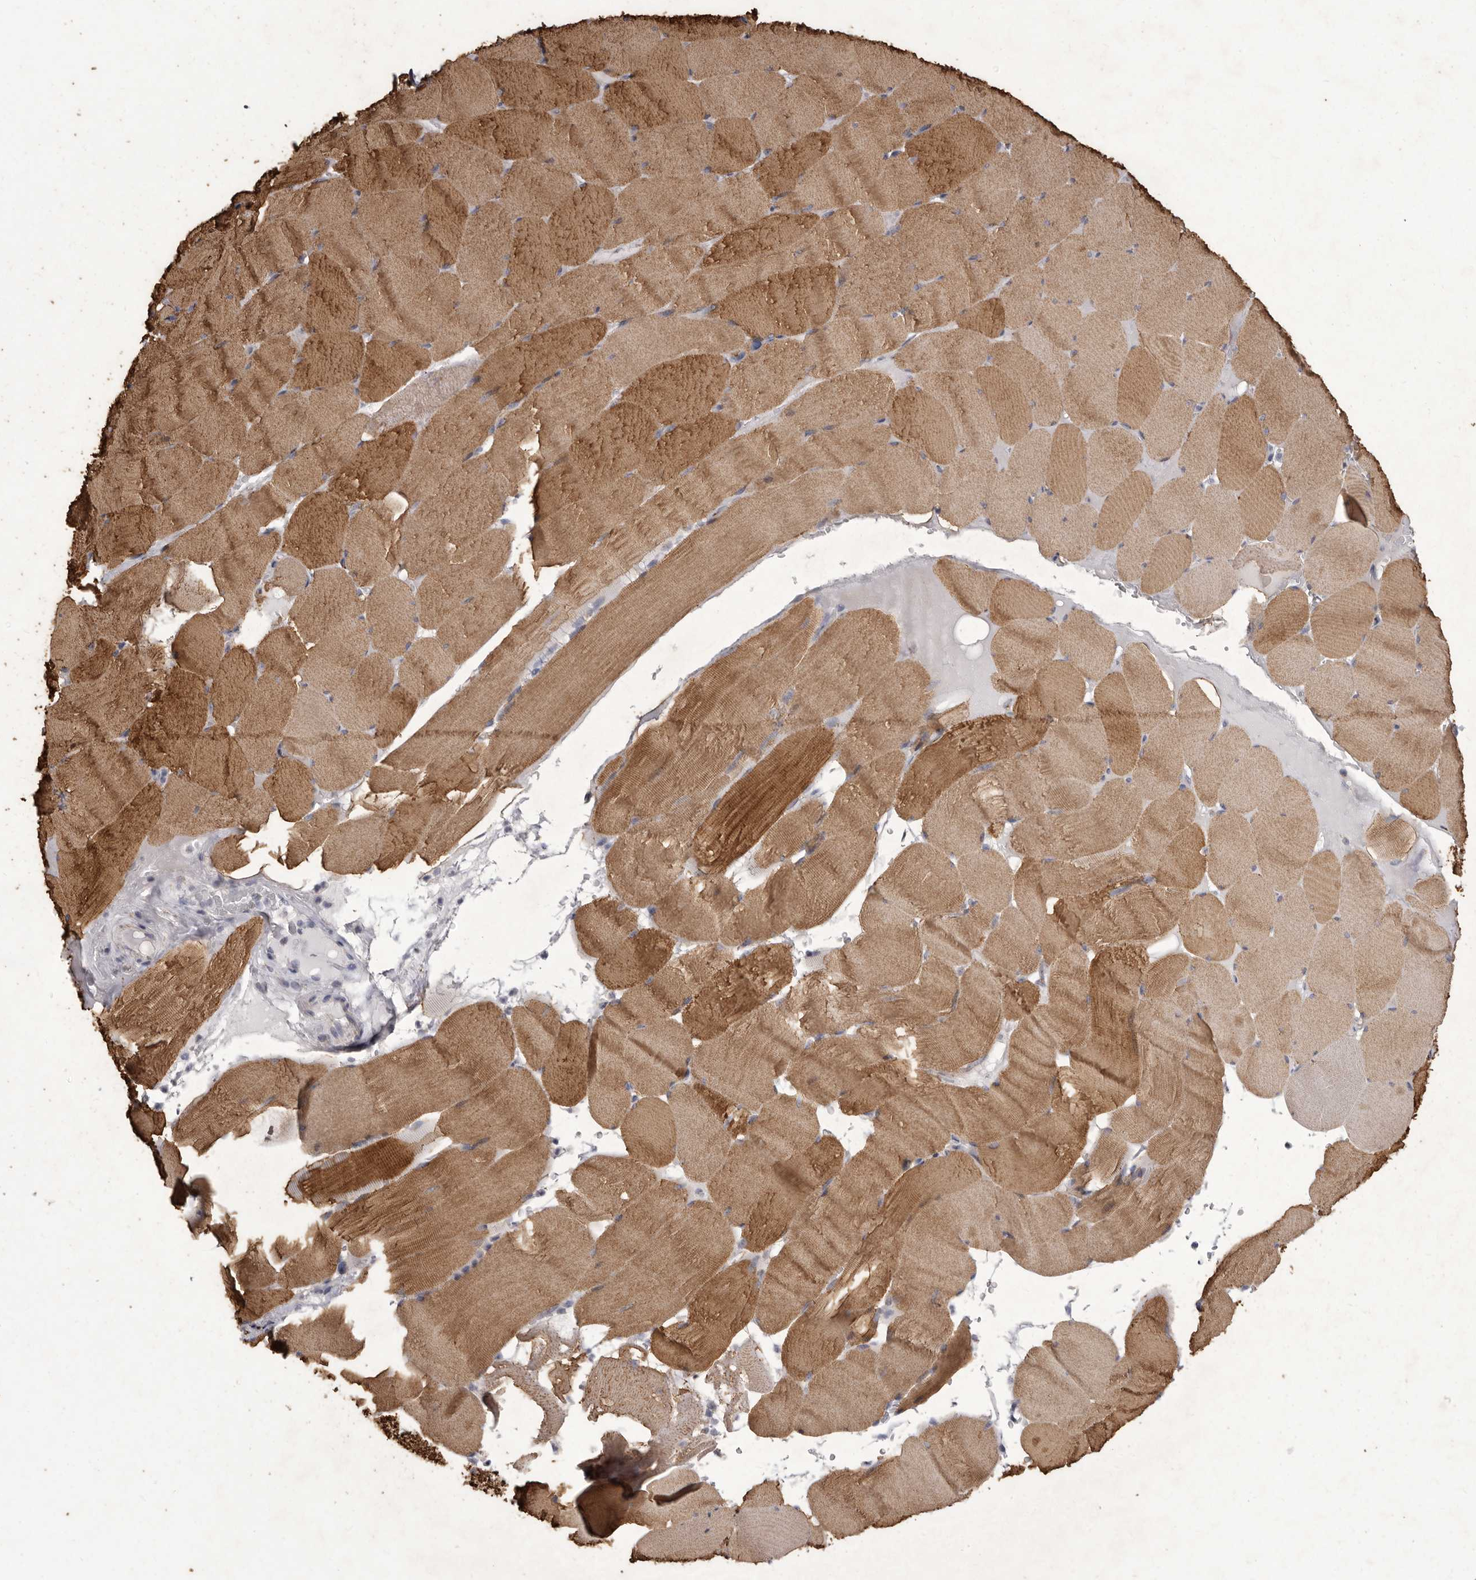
{"staining": {"intensity": "strong", "quantity": ">75%", "location": "cytoplasmic/membranous"}, "tissue": "skeletal muscle", "cell_type": "Myocytes", "image_type": "normal", "snomed": [{"axis": "morphology", "description": "Normal tissue, NOS"}, {"axis": "topography", "description": "Skeletal muscle"}], "caption": "Benign skeletal muscle shows strong cytoplasmic/membranous positivity in approximately >75% of myocytes, visualized by immunohistochemistry.", "gene": "P2RX6", "patient": {"sex": "male", "age": 62}}